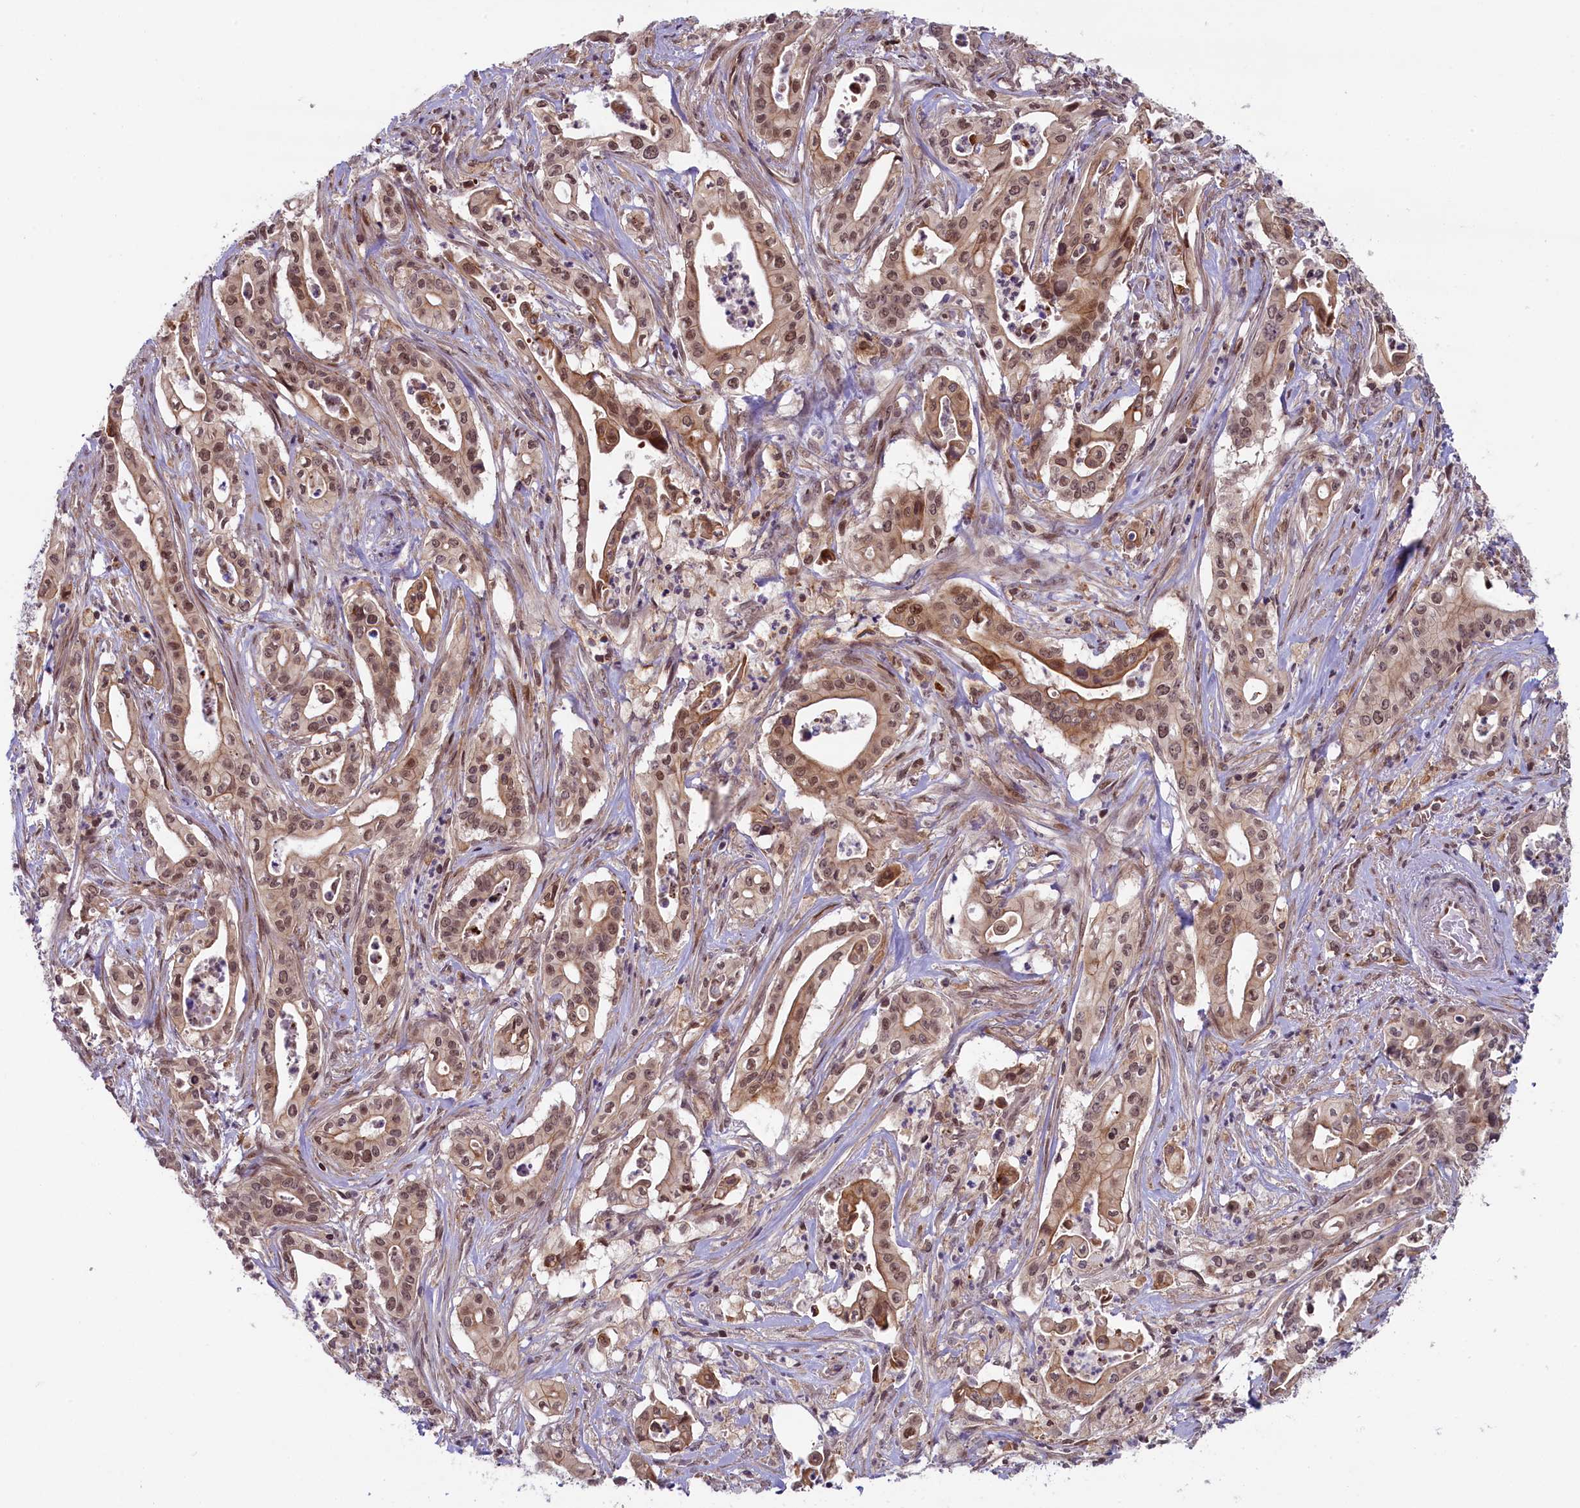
{"staining": {"intensity": "moderate", "quantity": ">75%", "location": "cytoplasmic/membranous,nuclear"}, "tissue": "pancreatic cancer", "cell_type": "Tumor cells", "image_type": "cancer", "snomed": [{"axis": "morphology", "description": "Adenocarcinoma, NOS"}, {"axis": "topography", "description": "Pancreas"}], "caption": "Moderate cytoplasmic/membranous and nuclear staining for a protein is seen in approximately >75% of tumor cells of pancreatic cancer (adenocarcinoma) using immunohistochemistry (IHC).", "gene": "FCHO1", "patient": {"sex": "female", "age": 77}}